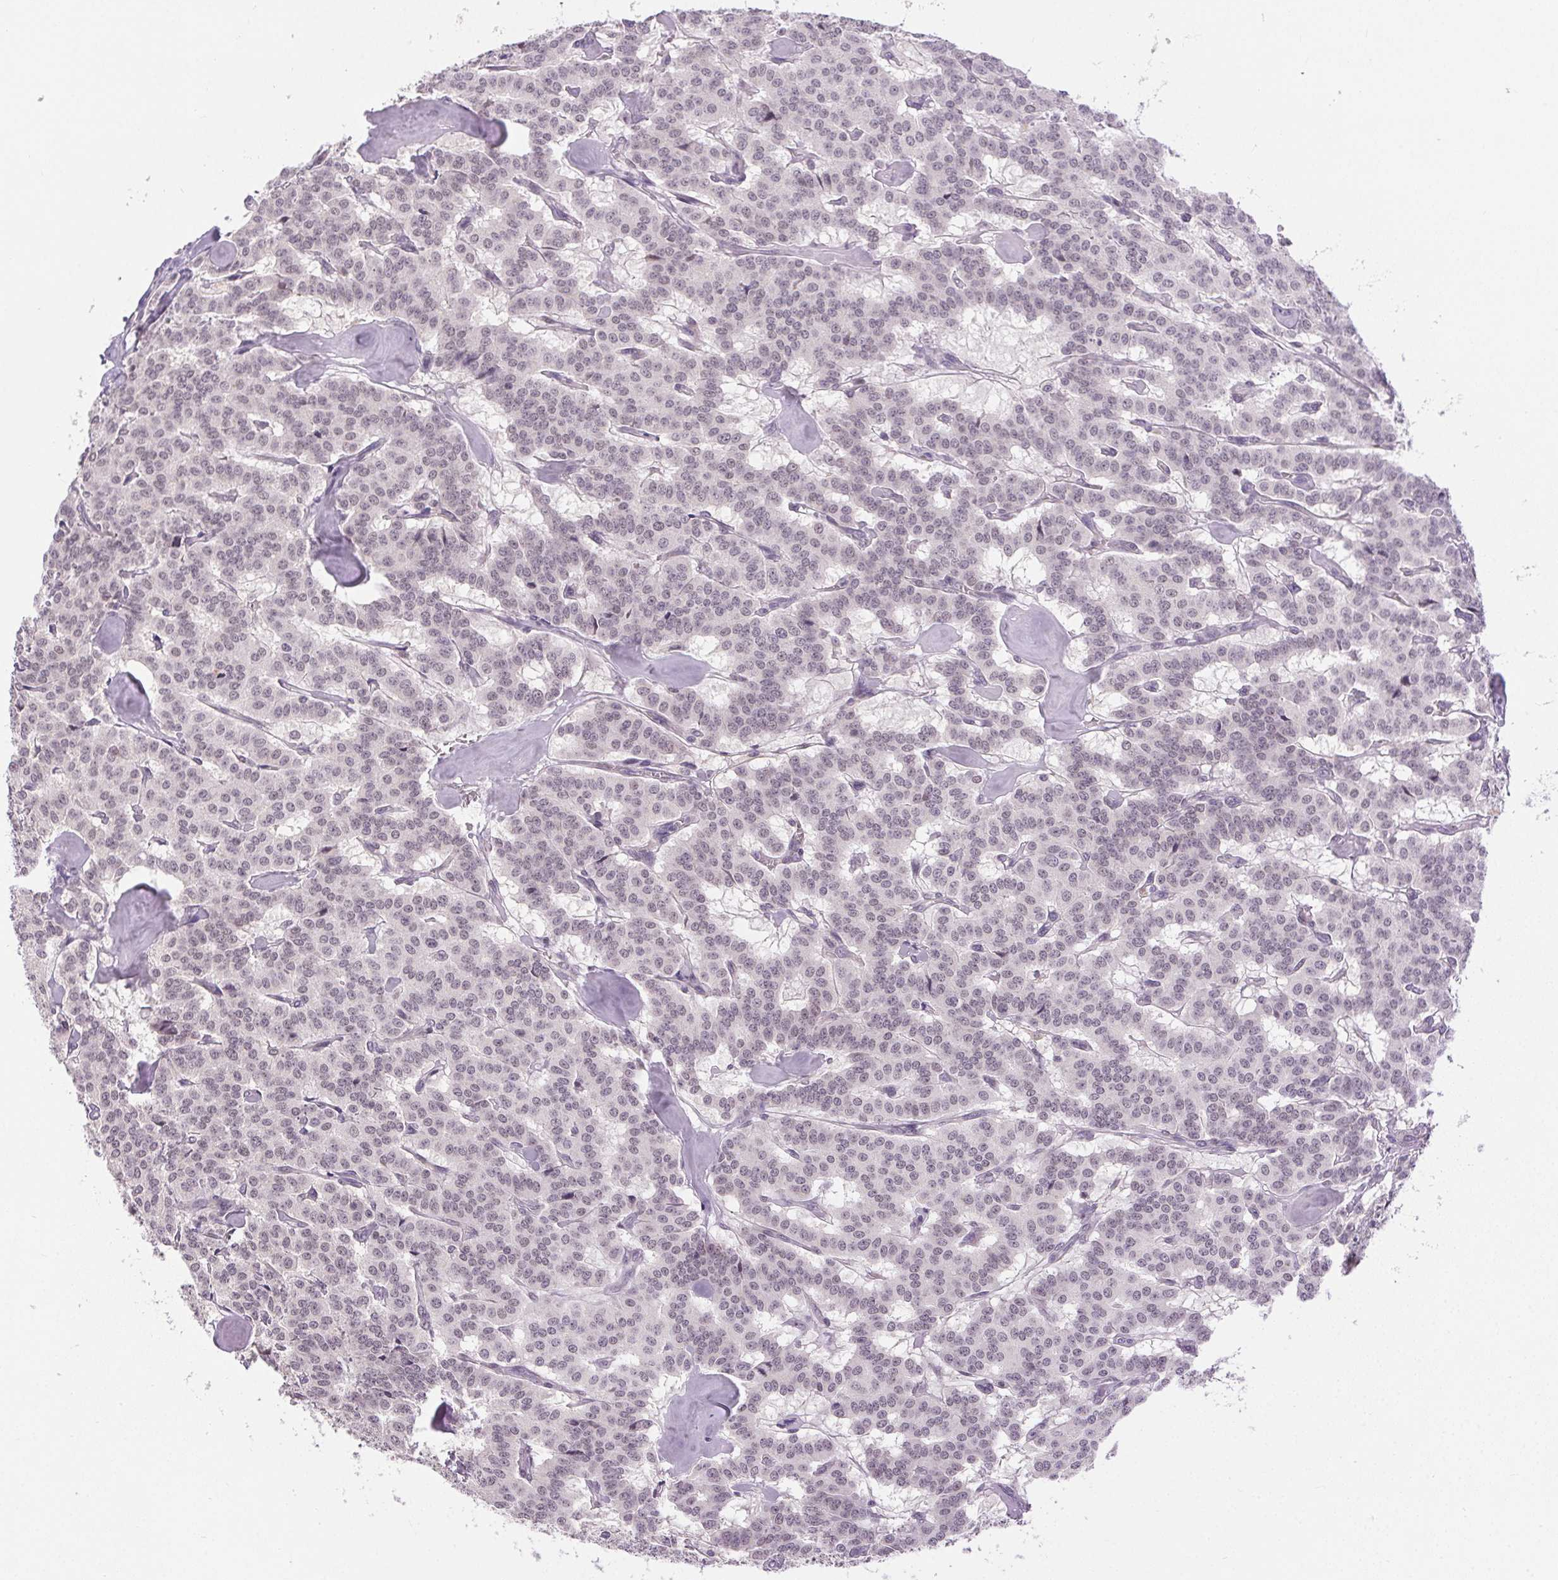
{"staining": {"intensity": "weak", "quantity": "25%-75%", "location": "cytoplasmic/membranous"}, "tissue": "carcinoid", "cell_type": "Tumor cells", "image_type": "cancer", "snomed": [{"axis": "morphology", "description": "Carcinoid, malignant, NOS"}, {"axis": "topography", "description": "Lung"}], "caption": "Protein analysis of carcinoid tissue shows weak cytoplasmic/membranous expression in approximately 25%-75% of tumor cells.", "gene": "FAM168A", "patient": {"sex": "female", "age": 46}}